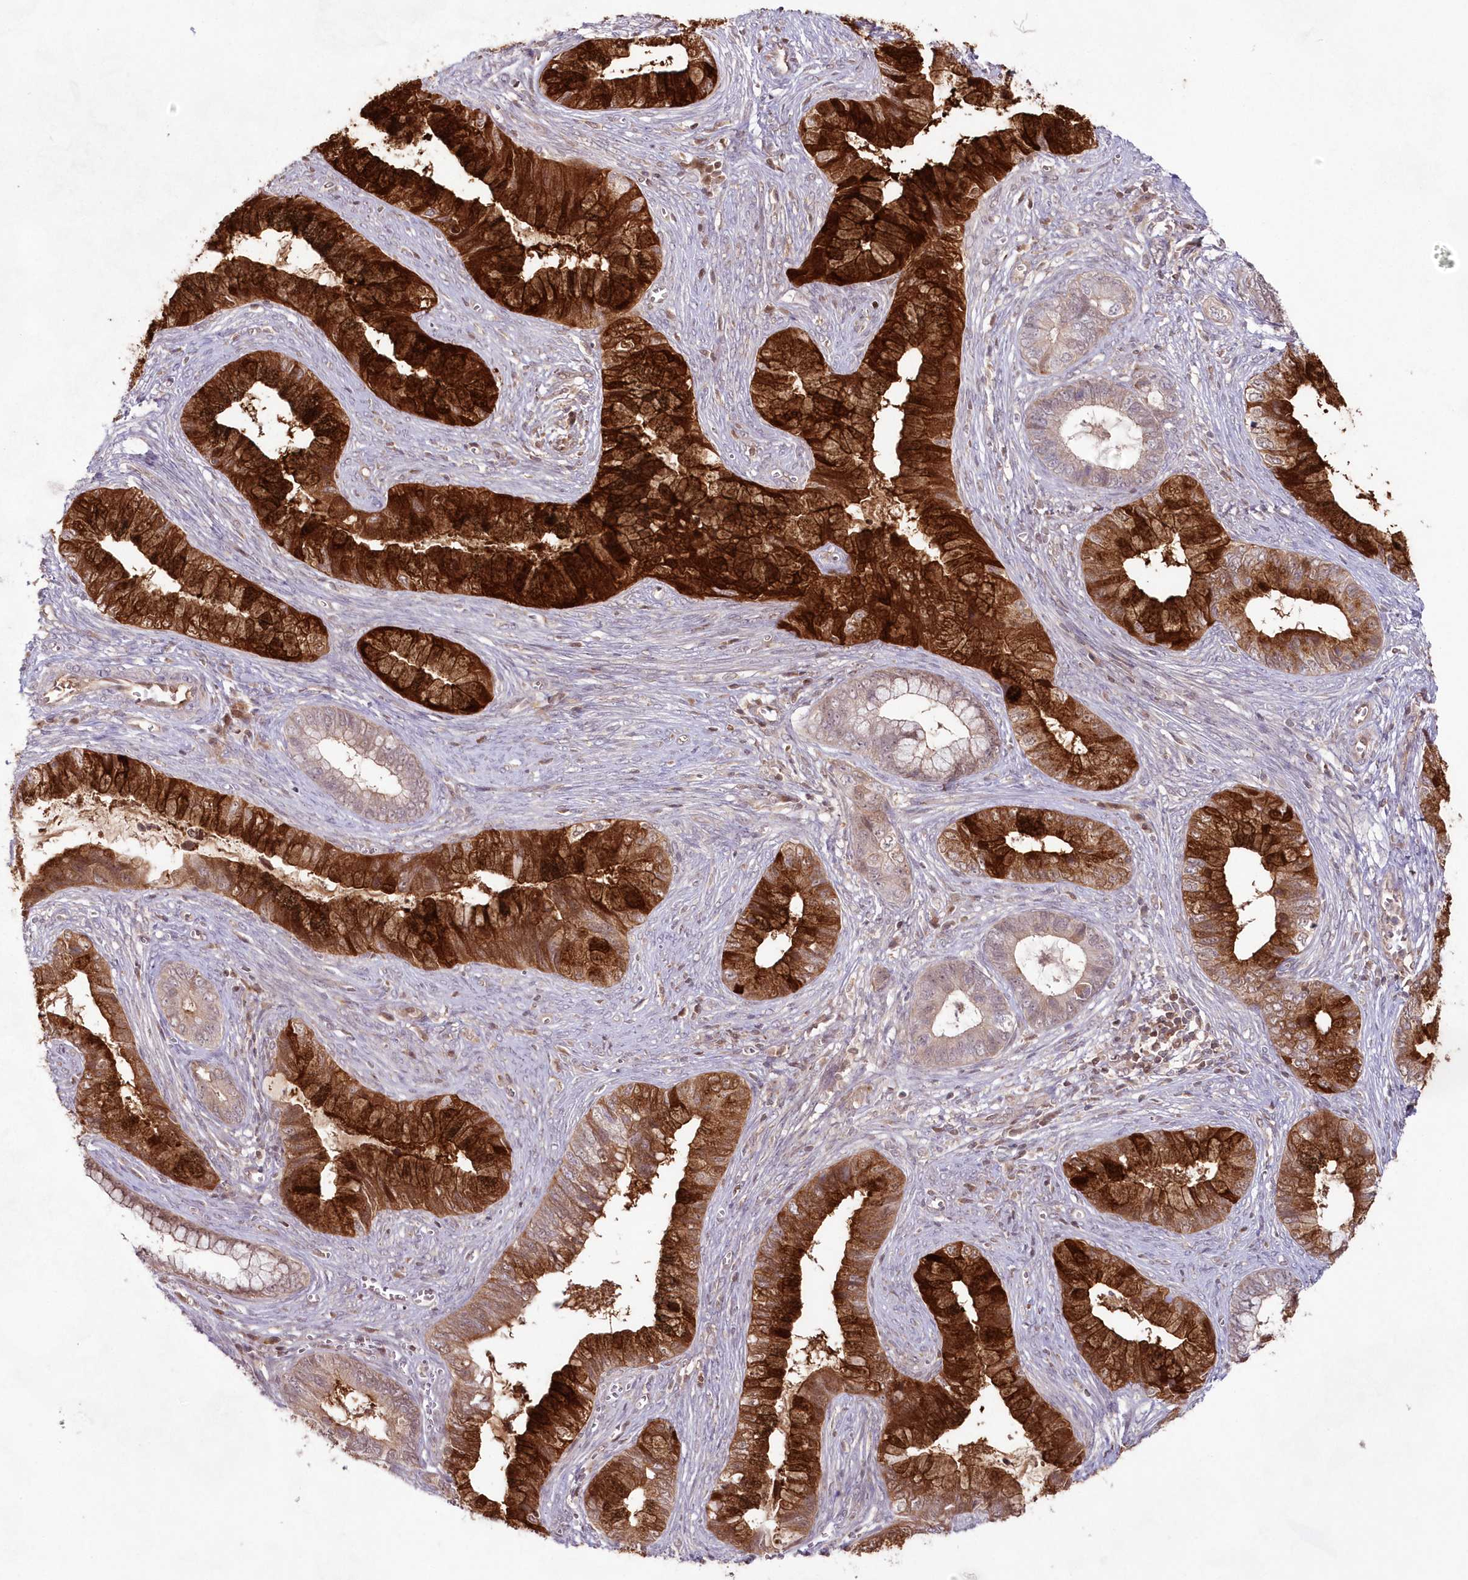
{"staining": {"intensity": "strong", "quantity": "25%-75%", "location": "cytoplasmic/membranous"}, "tissue": "cervical cancer", "cell_type": "Tumor cells", "image_type": "cancer", "snomed": [{"axis": "morphology", "description": "Adenocarcinoma, NOS"}, {"axis": "topography", "description": "Cervix"}], "caption": "Protein expression analysis of cervical cancer reveals strong cytoplasmic/membranous positivity in approximately 25%-75% of tumor cells. Nuclei are stained in blue.", "gene": "IMPA1", "patient": {"sex": "female", "age": 44}}